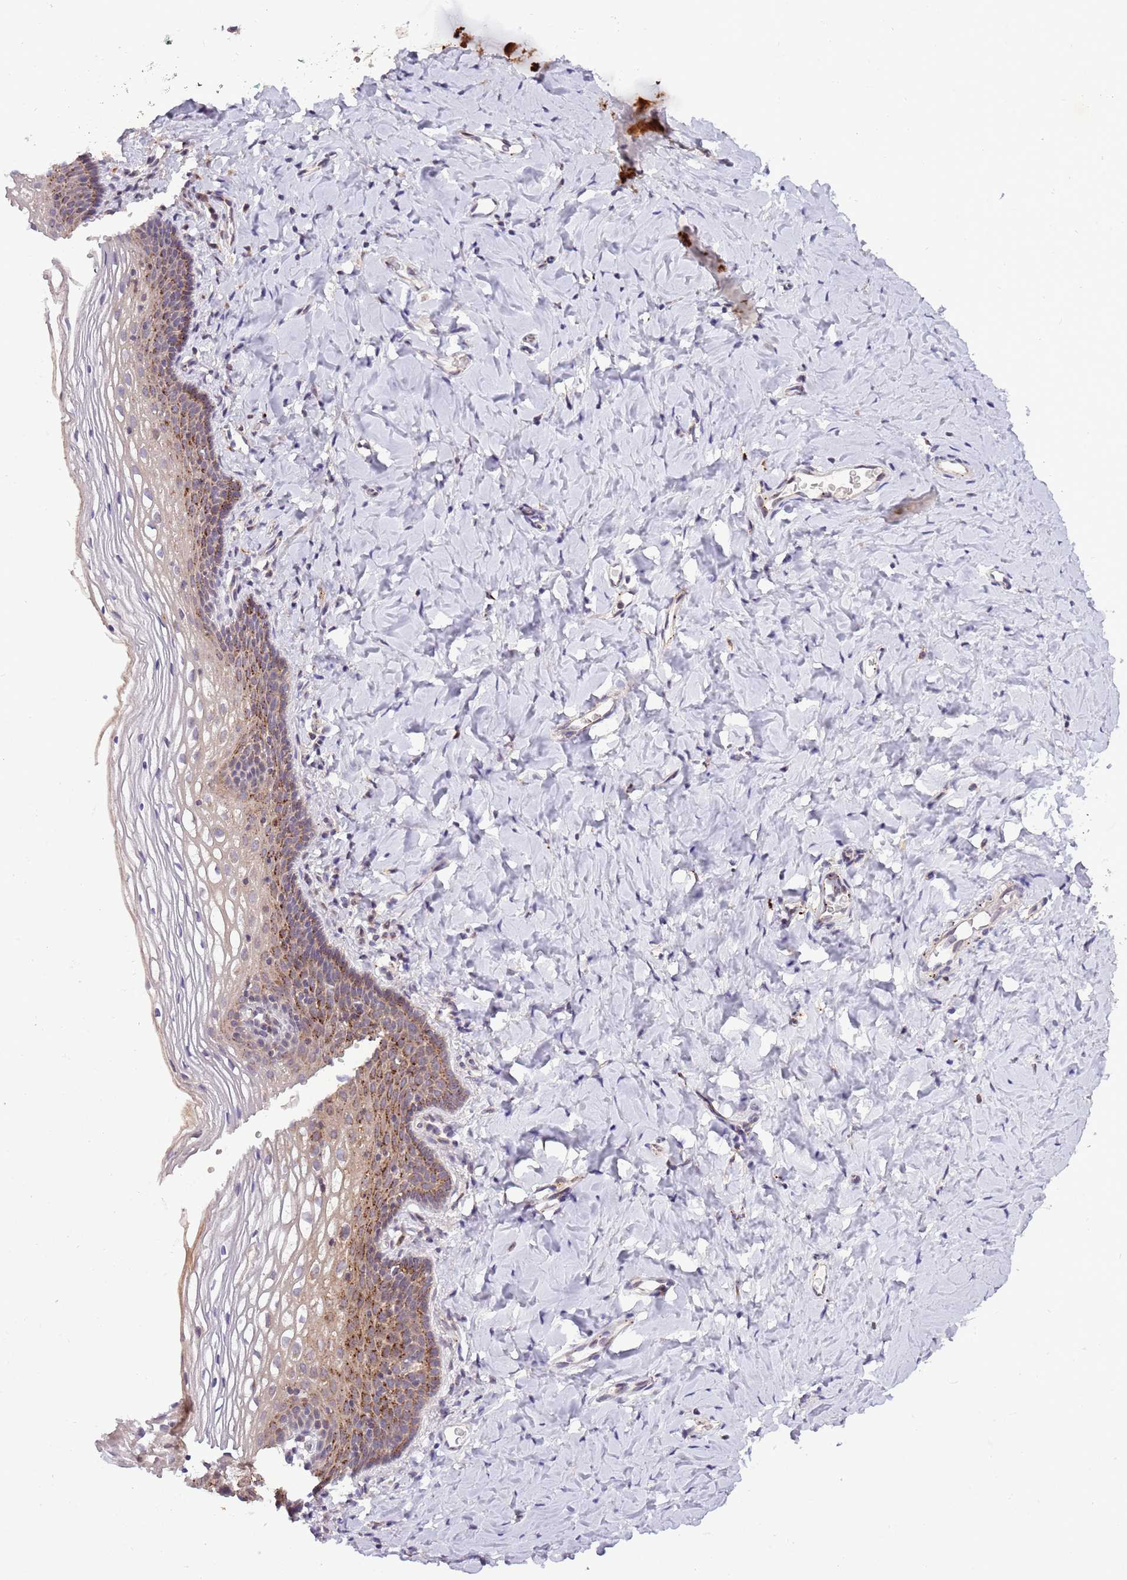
{"staining": {"intensity": "moderate", "quantity": "25%-75%", "location": "cytoplasmic/membranous"}, "tissue": "vagina", "cell_type": "Squamous epithelial cells", "image_type": "normal", "snomed": [{"axis": "morphology", "description": "Normal tissue, NOS"}, {"axis": "topography", "description": "Vagina"}], "caption": "Immunohistochemistry (DAB) staining of normal vagina displays moderate cytoplasmic/membranous protein expression in approximately 25%-75% of squamous epithelial cells.", "gene": "TRIM27", "patient": {"sex": "female", "age": 60}}